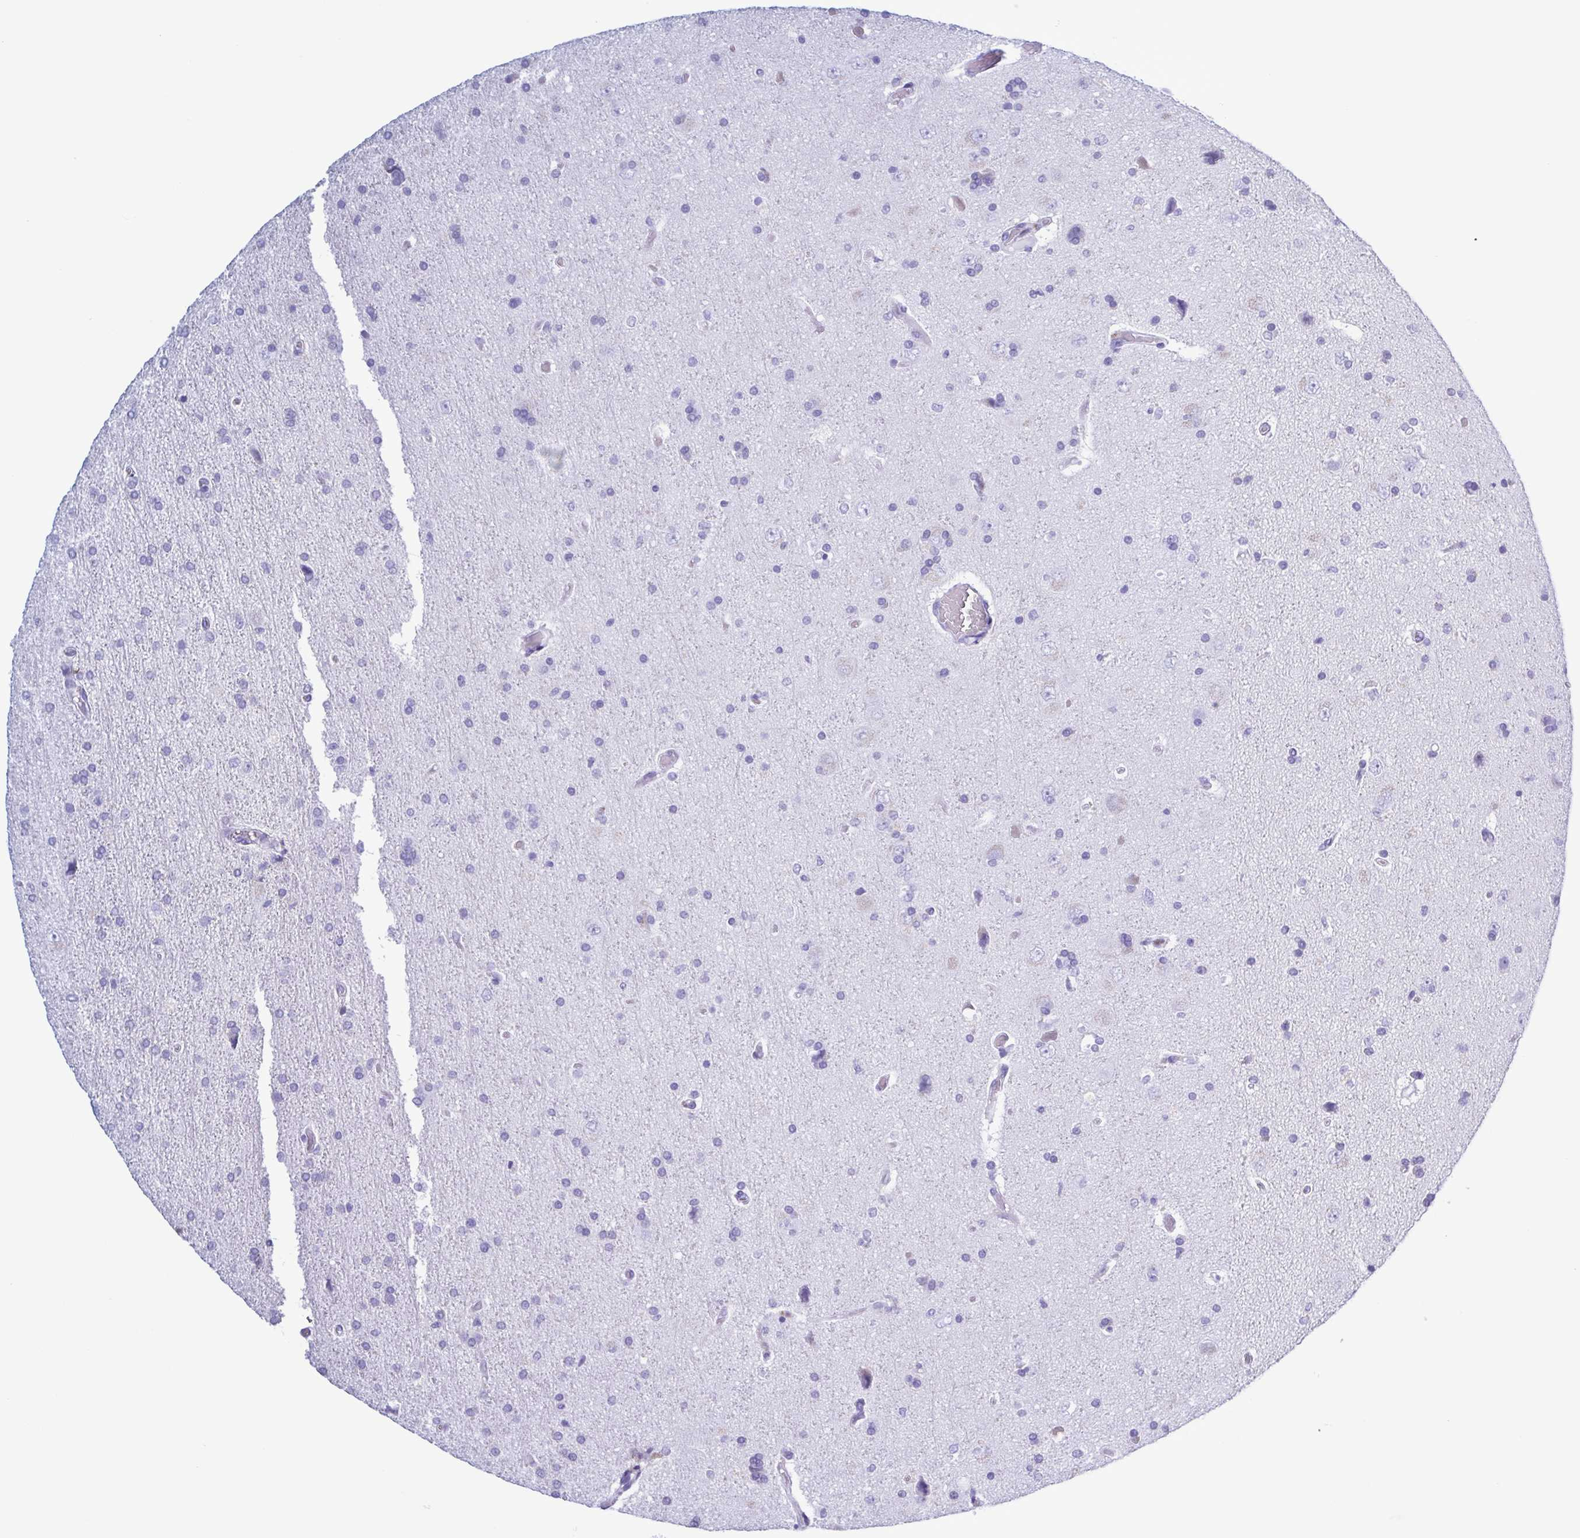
{"staining": {"intensity": "negative", "quantity": "none", "location": "none"}, "tissue": "glioma", "cell_type": "Tumor cells", "image_type": "cancer", "snomed": [{"axis": "morphology", "description": "Glioma, malignant, High grade"}, {"axis": "topography", "description": "Cerebral cortex"}], "caption": "High magnification brightfield microscopy of malignant glioma (high-grade) stained with DAB (brown) and counterstained with hematoxylin (blue): tumor cells show no significant expression.", "gene": "LTF", "patient": {"sex": "male", "age": 70}}